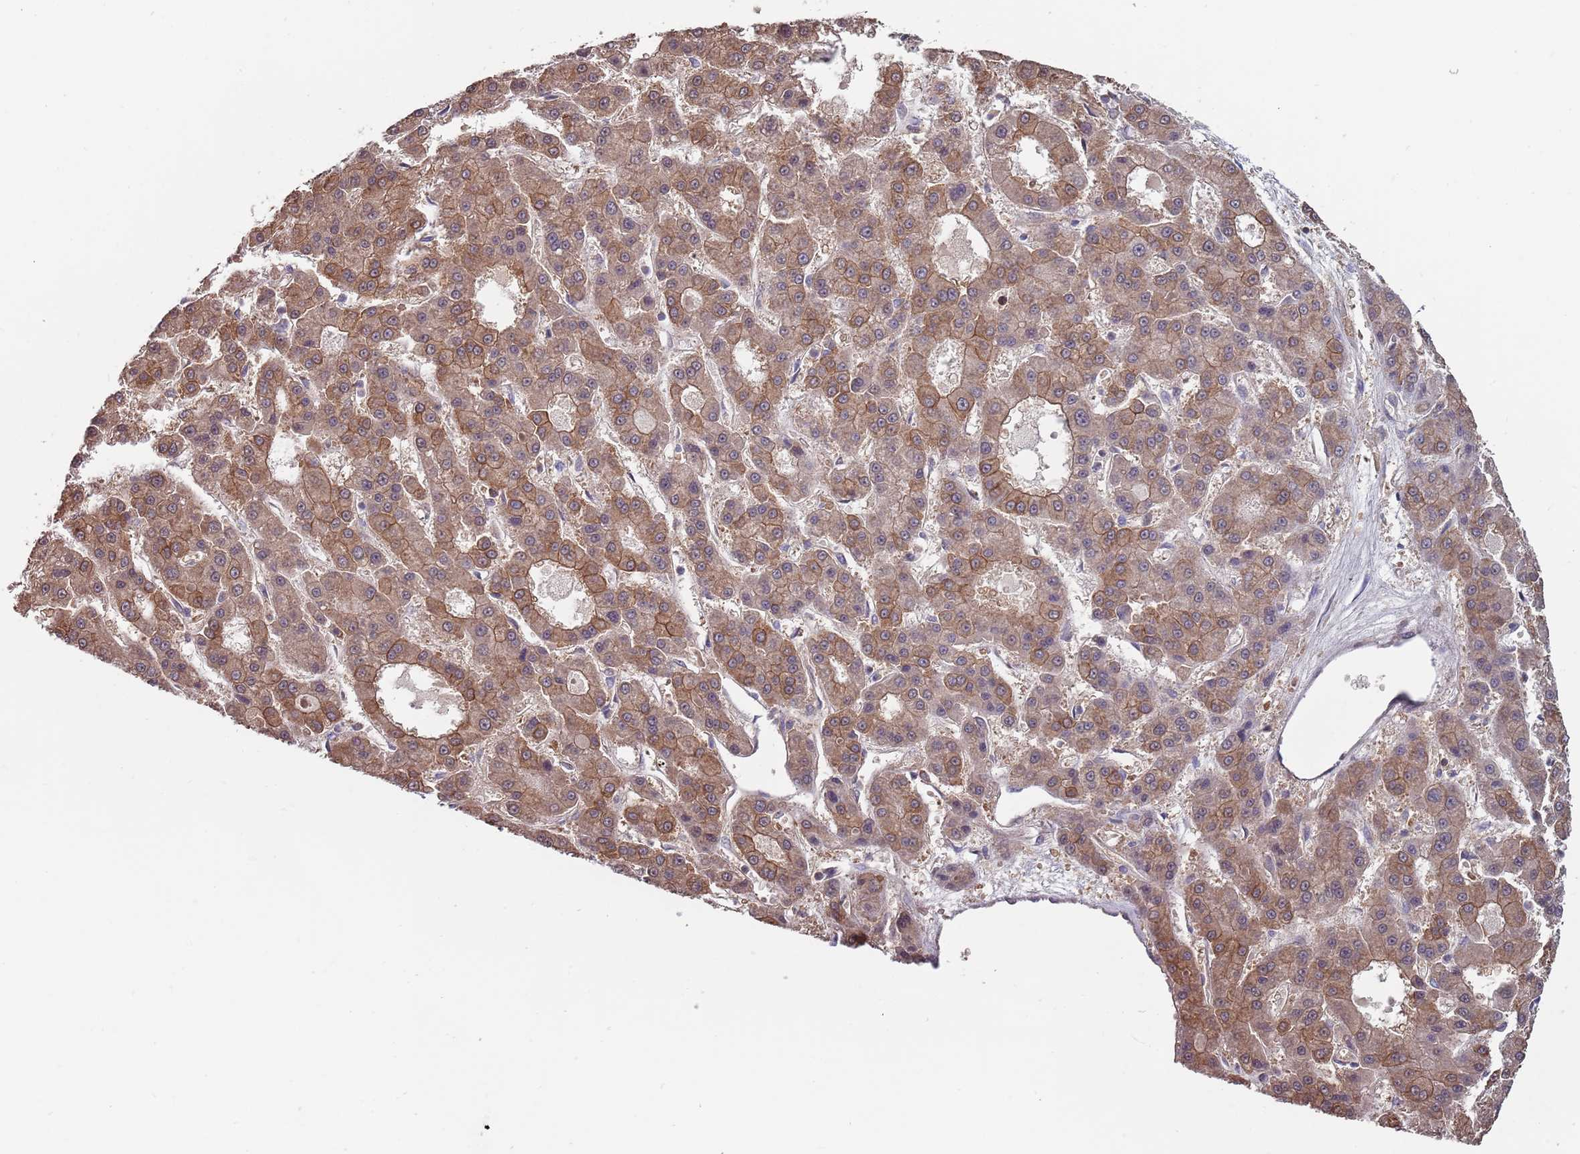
{"staining": {"intensity": "moderate", "quantity": ">75%", "location": "cytoplasmic/membranous"}, "tissue": "liver cancer", "cell_type": "Tumor cells", "image_type": "cancer", "snomed": [{"axis": "morphology", "description": "Carcinoma, Hepatocellular, NOS"}, {"axis": "topography", "description": "Liver"}], "caption": "About >75% of tumor cells in hepatocellular carcinoma (liver) show moderate cytoplasmic/membranous protein staining as visualized by brown immunohistochemical staining.", "gene": "GSDMD", "patient": {"sex": "male", "age": 70}}